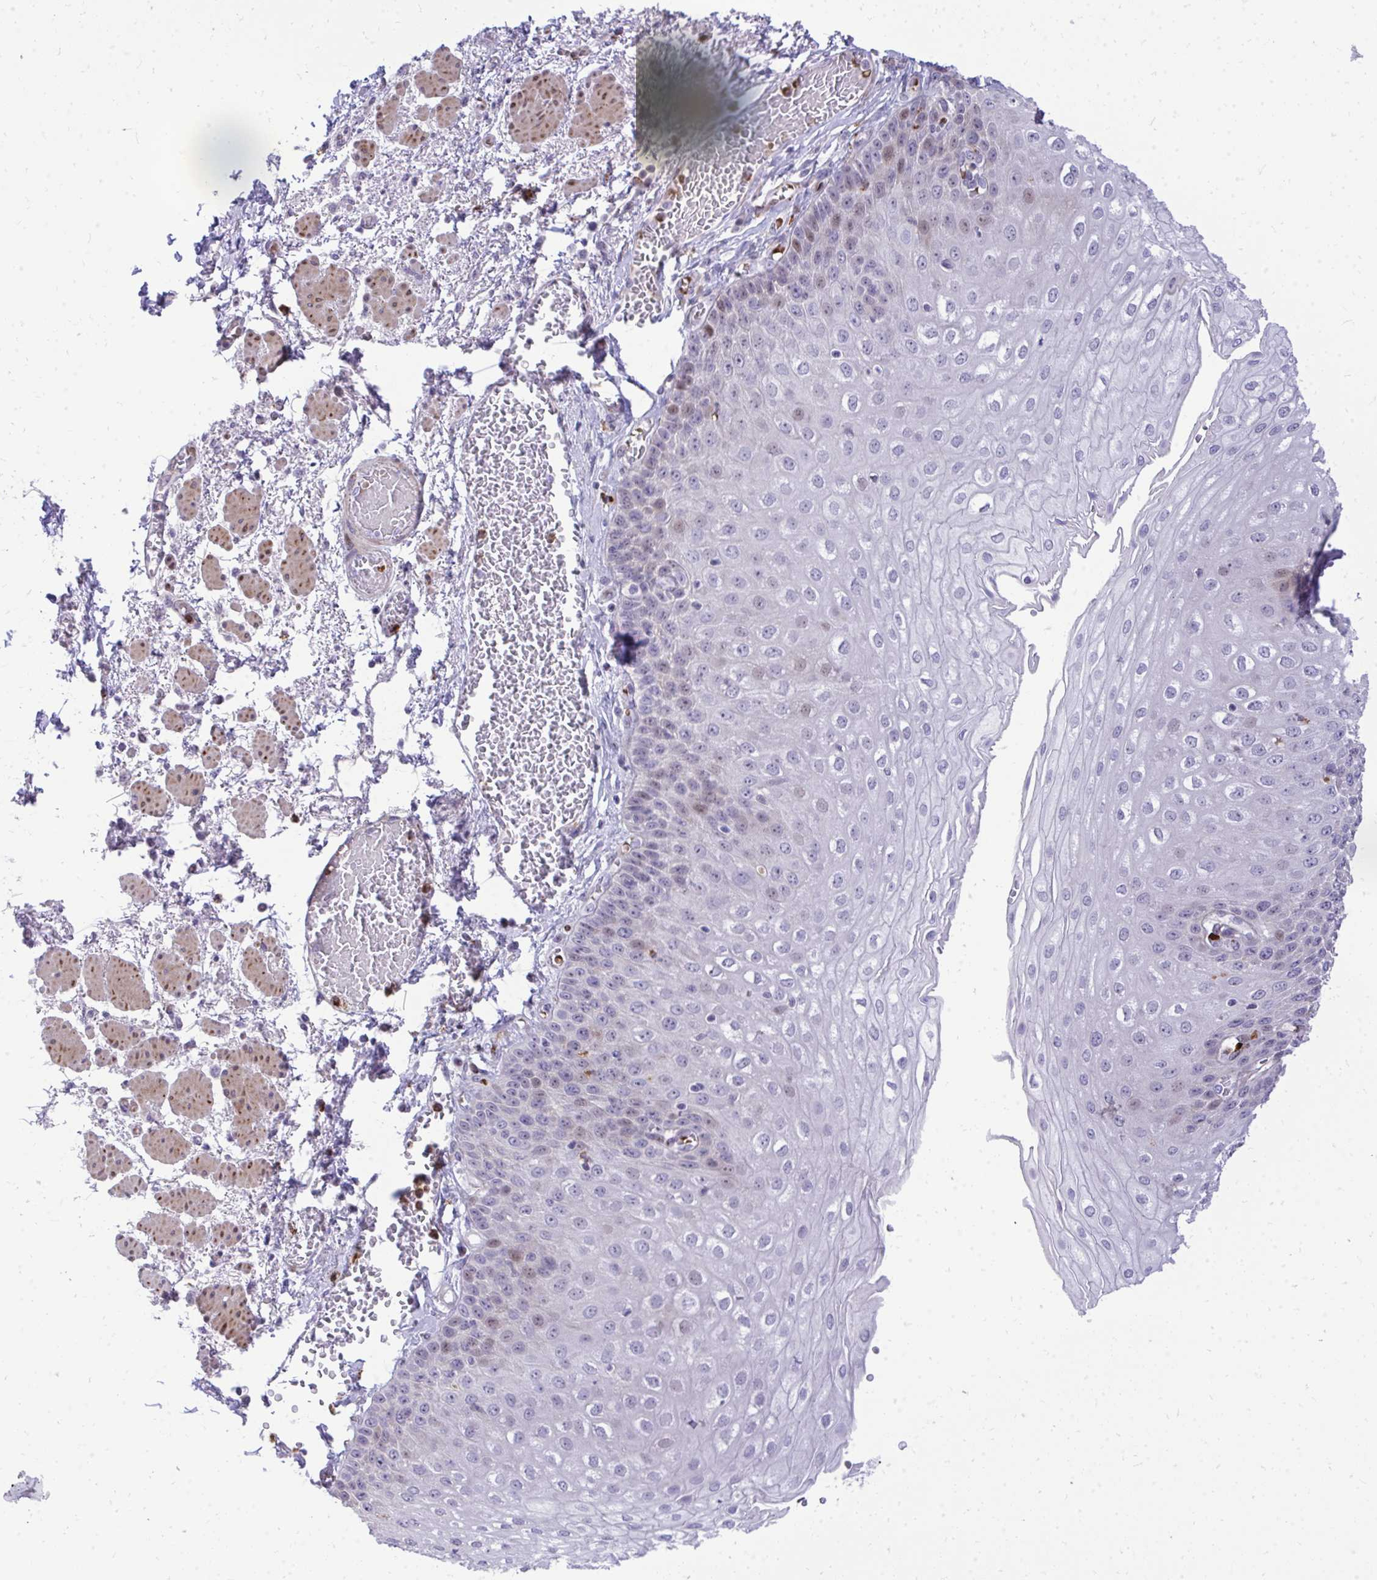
{"staining": {"intensity": "strong", "quantity": "<25%", "location": "nuclear"}, "tissue": "esophagus", "cell_type": "Squamous epithelial cells", "image_type": "normal", "snomed": [{"axis": "morphology", "description": "Normal tissue, NOS"}, {"axis": "morphology", "description": "Adenocarcinoma, NOS"}, {"axis": "topography", "description": "Esophagus"}], "caption": "Squamous epithelial cells display medium levels of strong nuclear expression in approximately <25% of cells in normal esophagus.", "gene": "DLX4", "patient": {"sex": "male", "age": 81}}